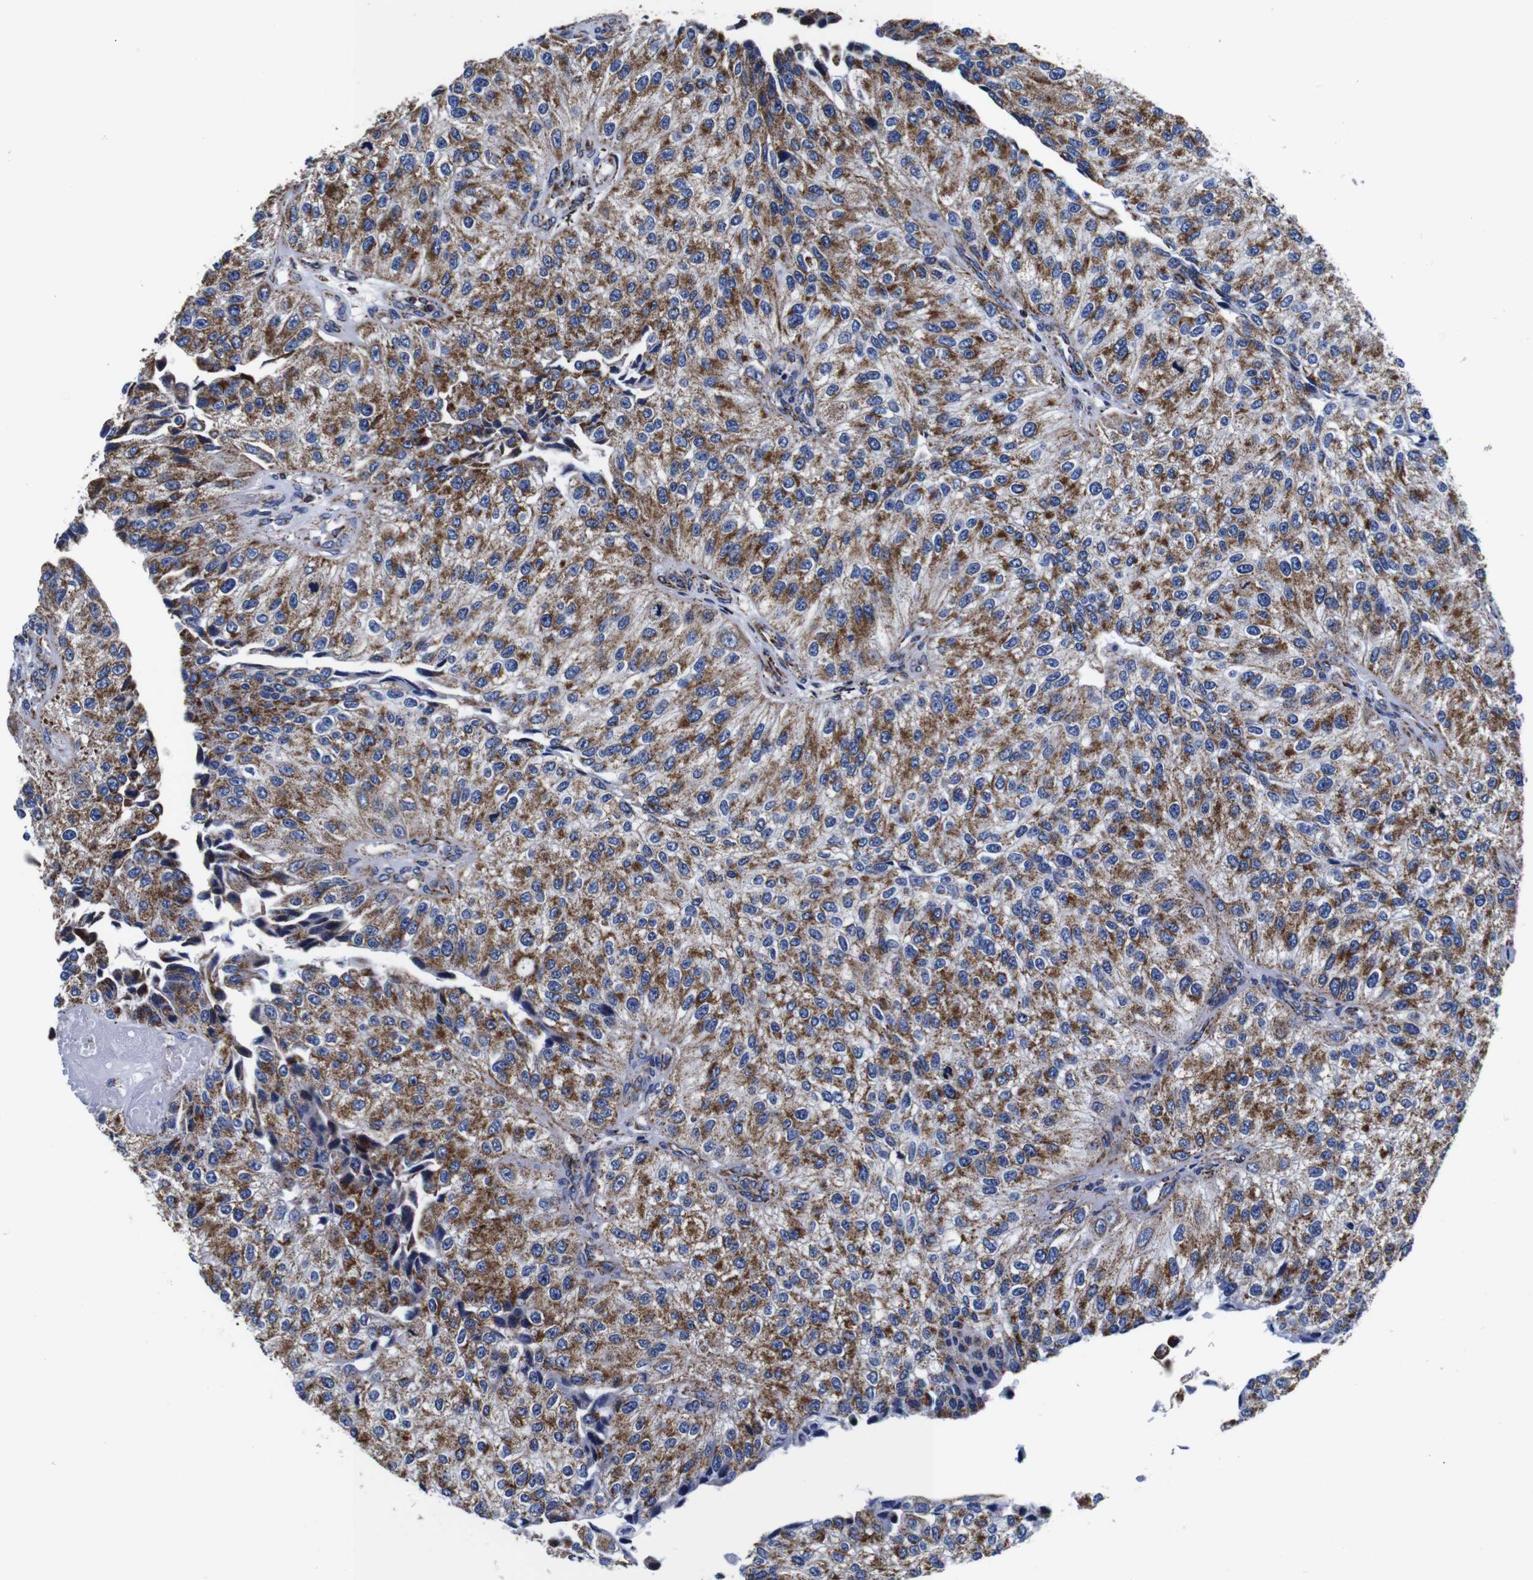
{"staining": {"intensity": "moderate", "quantity": ">75%", "location": "cytoplasmic/membranous"}, "tissue": "urothelial cancer", "cell_type": "Tumor cells", "image_type": "cancer", "snomed": [{"axis": "morphology", "description": "Urothelial carcinoma, High grade"}, {"axis": "topography", "description": "Kidney"}, {"axis": "topography", "description": "Urinary bladder"}], "caption": "Tumor cells display moderate cytoplasmic/membranous staining in about >75% of cells in urothelial cancer.", "gene": "FKBP9", "patient": {"sex": "male", "age": 77}}